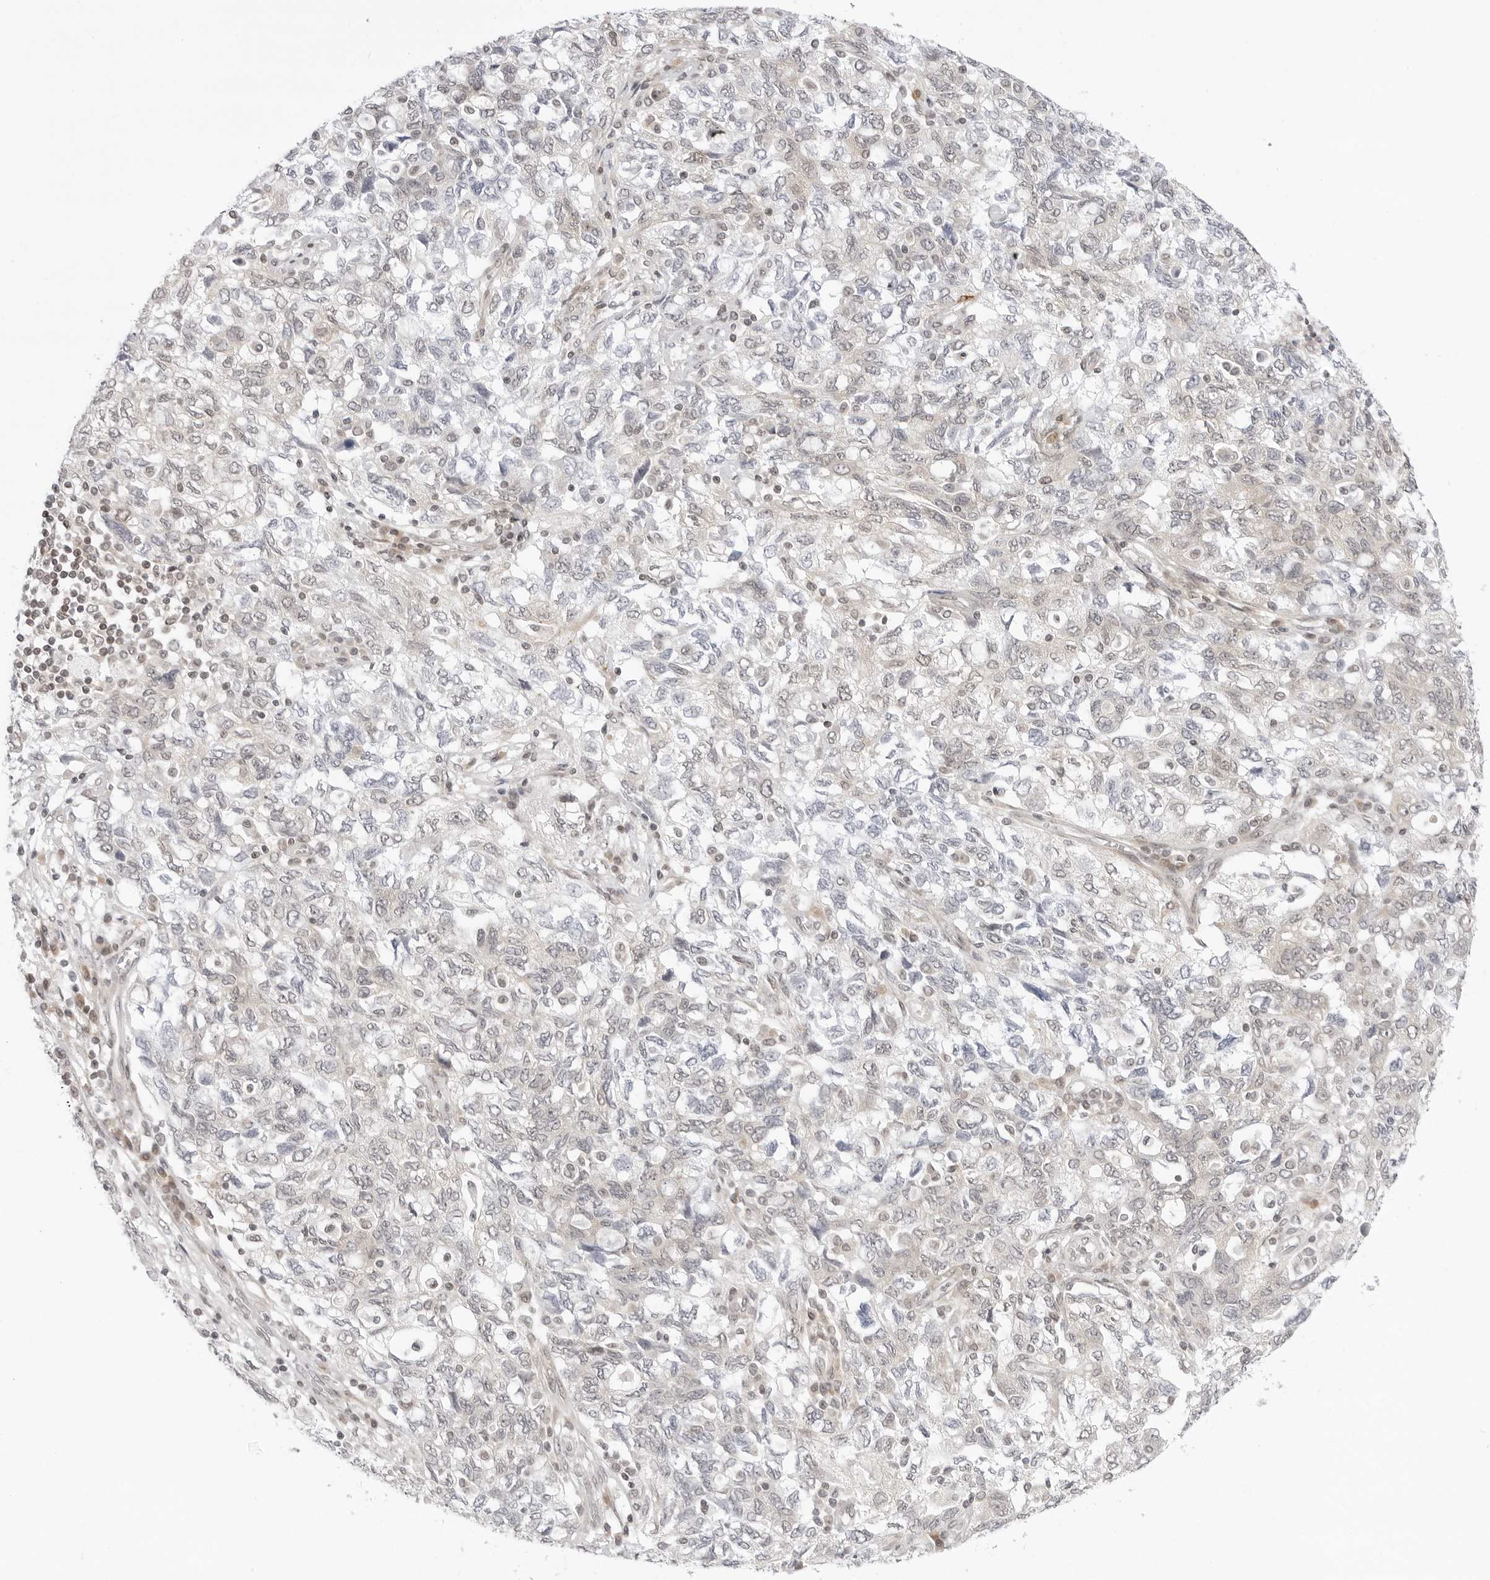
{"staining": {"intensity": "negative", "quantity": "none", "location": "none"}, "tissue": "ovarian cancer", "cell_type": "Tumor cells", "image_type": "cancer", "snomed": [{"axis": "morphology", "description": "Carcinoma, NOS"}, {"axis": "morphology", "description": "Cystadenocarcinoma, serous, NOS"}, {"axis": "topography", "description": "Ovary"}], "caption": "The IHC micrograph has no significant positivity in tumor cells of serous cystadenocarcinoma (ovarian) tissue.", "gene": "PPP2R5C", "patient": {"sex": "female", "age": 69}}